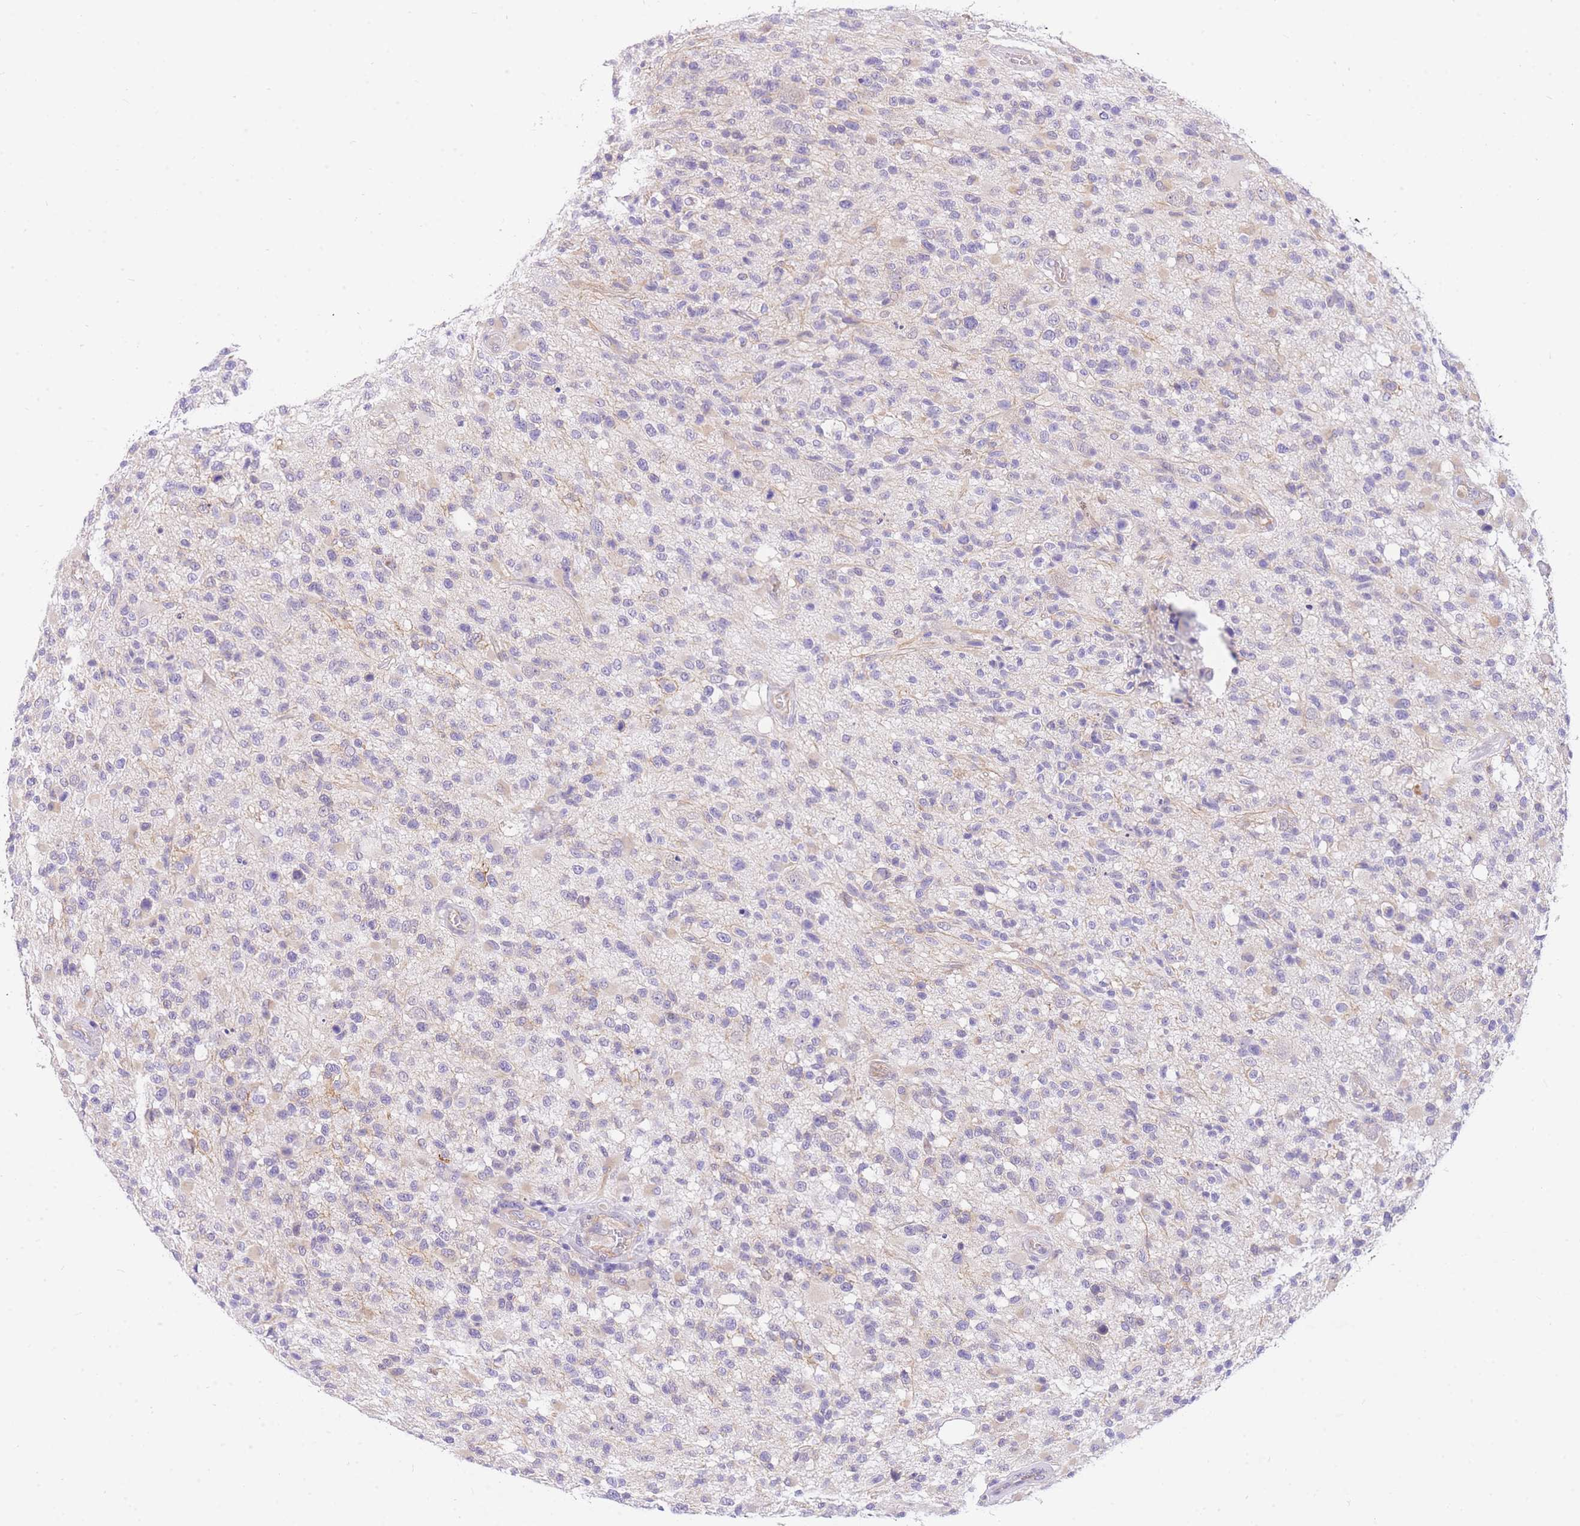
{"staining": {"intensity": "negative", "quantity": "none", "location": "none"}, "tissue": "glioma", "cell_type": "Tumor cells", "image_type": "cancer", "snomed": [{"axis": "morphology", "description": "Glioma, malignant, High grade"}, {"axis": "morphology", "description": "Glioblastoma, NOS"}, {"axis": "topography", "description": "Brain"}], "caption": "Protein analysis of glioma exhibits no significant expression in tumor cells.", "gene": "SRSF12", "patient": {"sex": "male", "age": 60}}